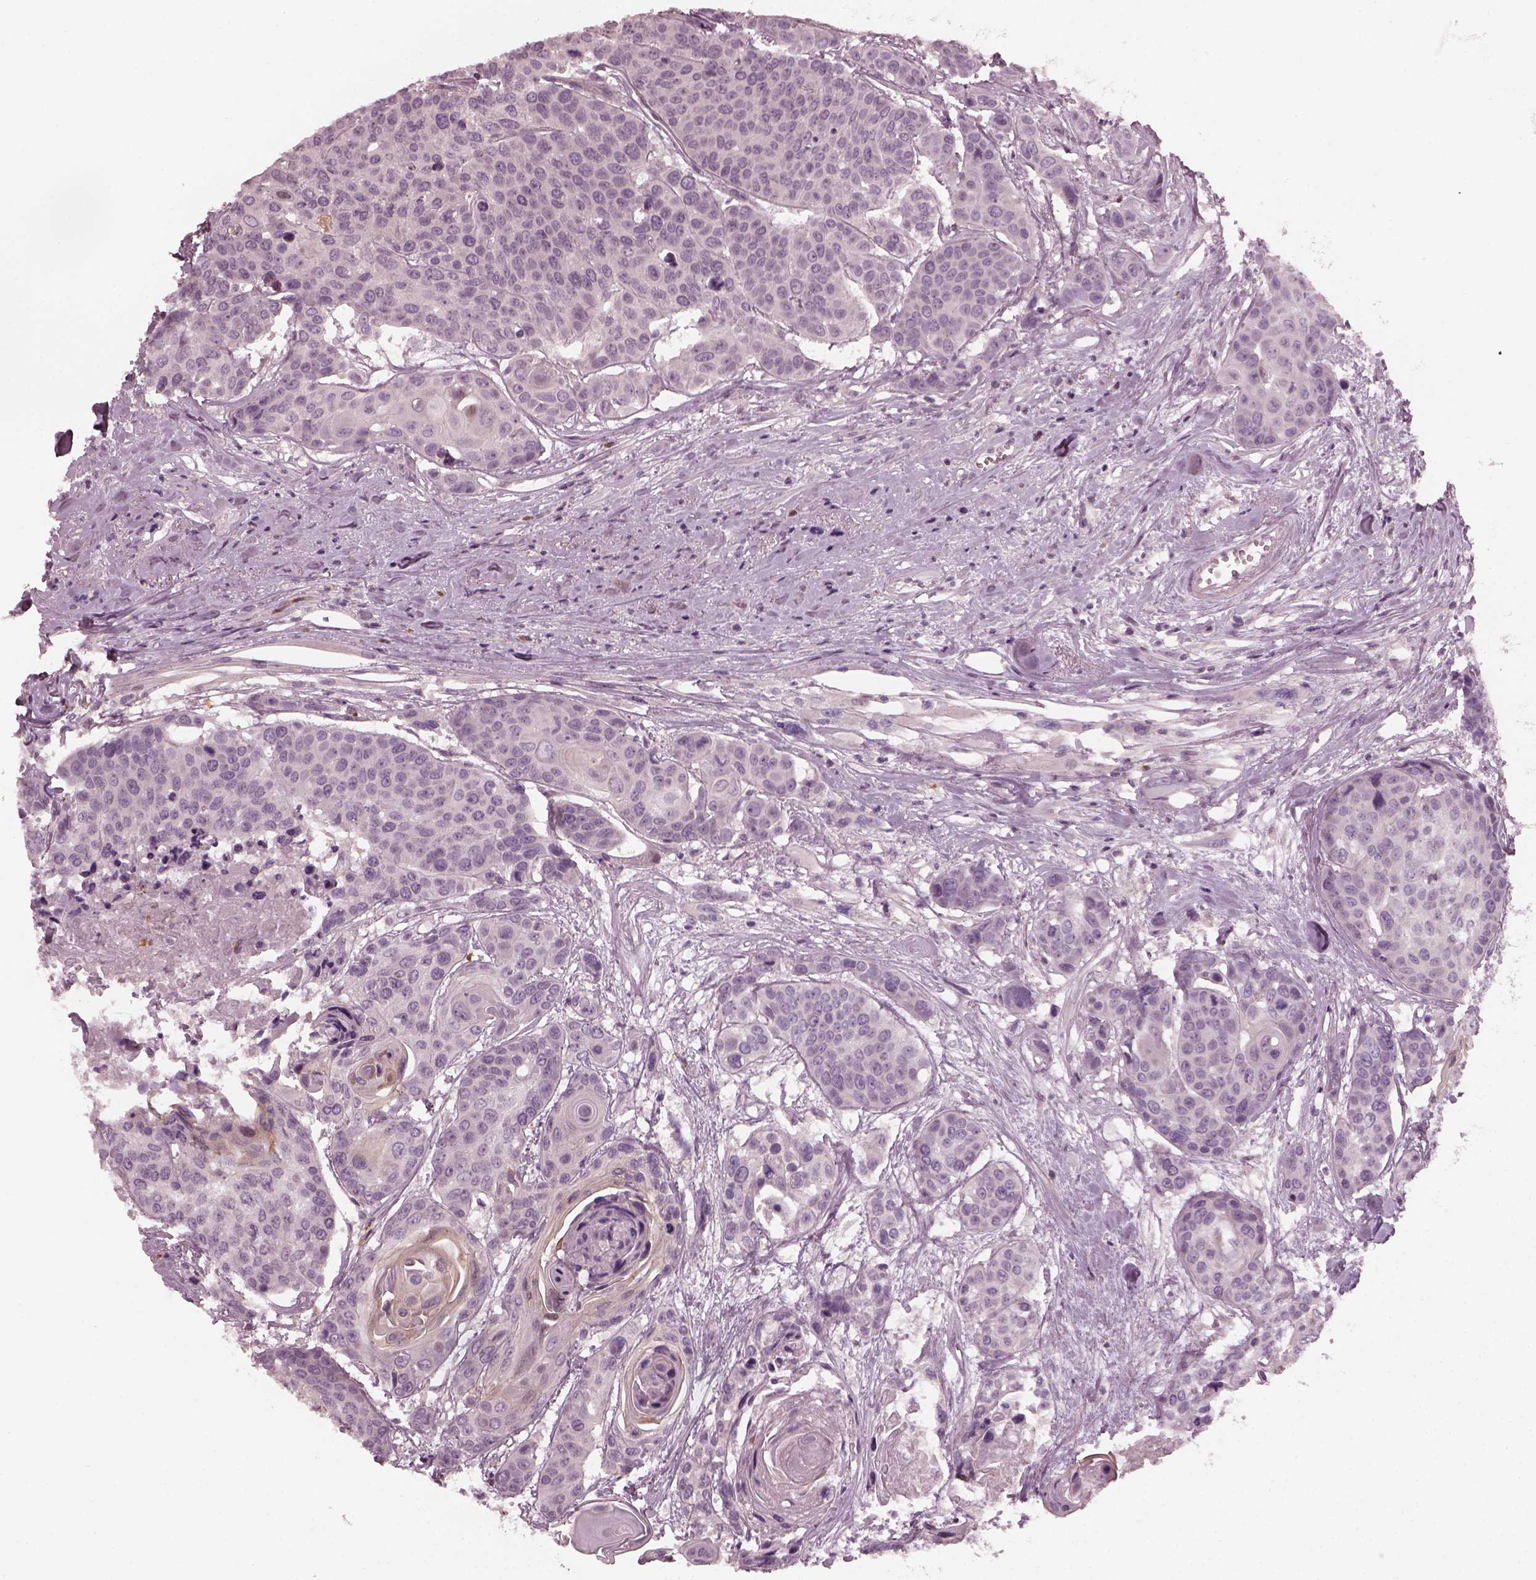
{"staining": {"intensity": "negative", "quantity": "none", "location": "none"}, "tissue": "head and neck cancer", "cell_type": "Tumor cells", "image_type": "cancer", "snomed": [{"axis": "morphology", "description": "Squamous cell carcinoma, NOS"}, {"axis": "topography", "description": "Oral tissue"}, {"axis": "topography", "description": "Head-Neck"}], "caption": "Immunohistochemistry (IHC) histopathology image of neoplastic tissue: head and neck cancer stained with DAB demonstrates no significant protein expression in tumor cells.", "gene": "CHIT1", "patient": {"sex": "male", "age": 56}}